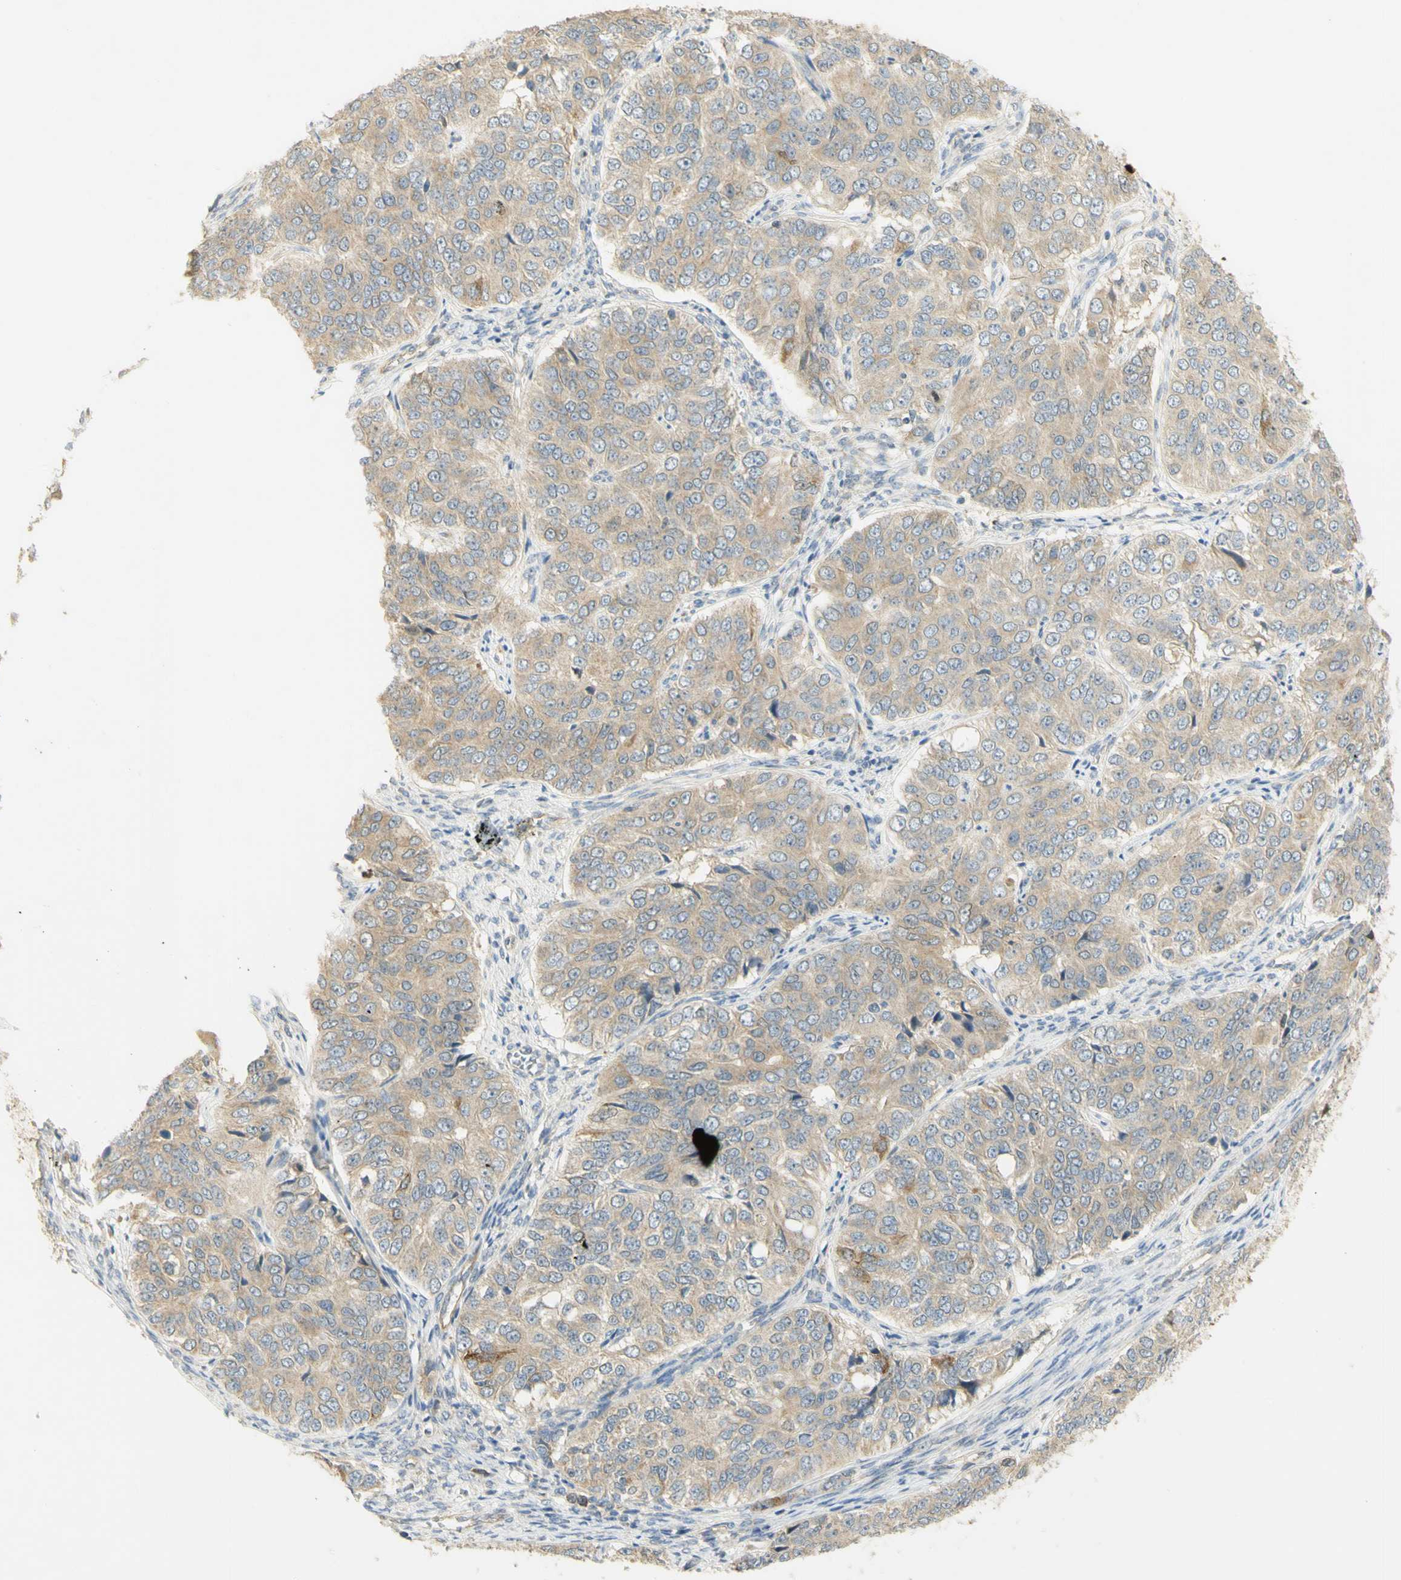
{"staining": {"intensity": "weak", "quantity": ">75%", "location": "cytoplasmic/membranous"}, "tissue": "ovarian cancer", "cell_type": "Tumor cells", "image_type": "cancer", "snomed": [{"axis": "morphology", "description": "Carcinoma, endometroid"}, {"axis": "topography", "description": "Ovary"}], "caption": "DAB (3,3'-diaminobenzidine) immunohistochemical staining of human ovarian endometroid carcinoma displays weak cytoplasmic/membranous protein staining in approximately >75% of tumor cells.", "gene": "KIF11", "patient": {"sex": "female", "age": 51}}